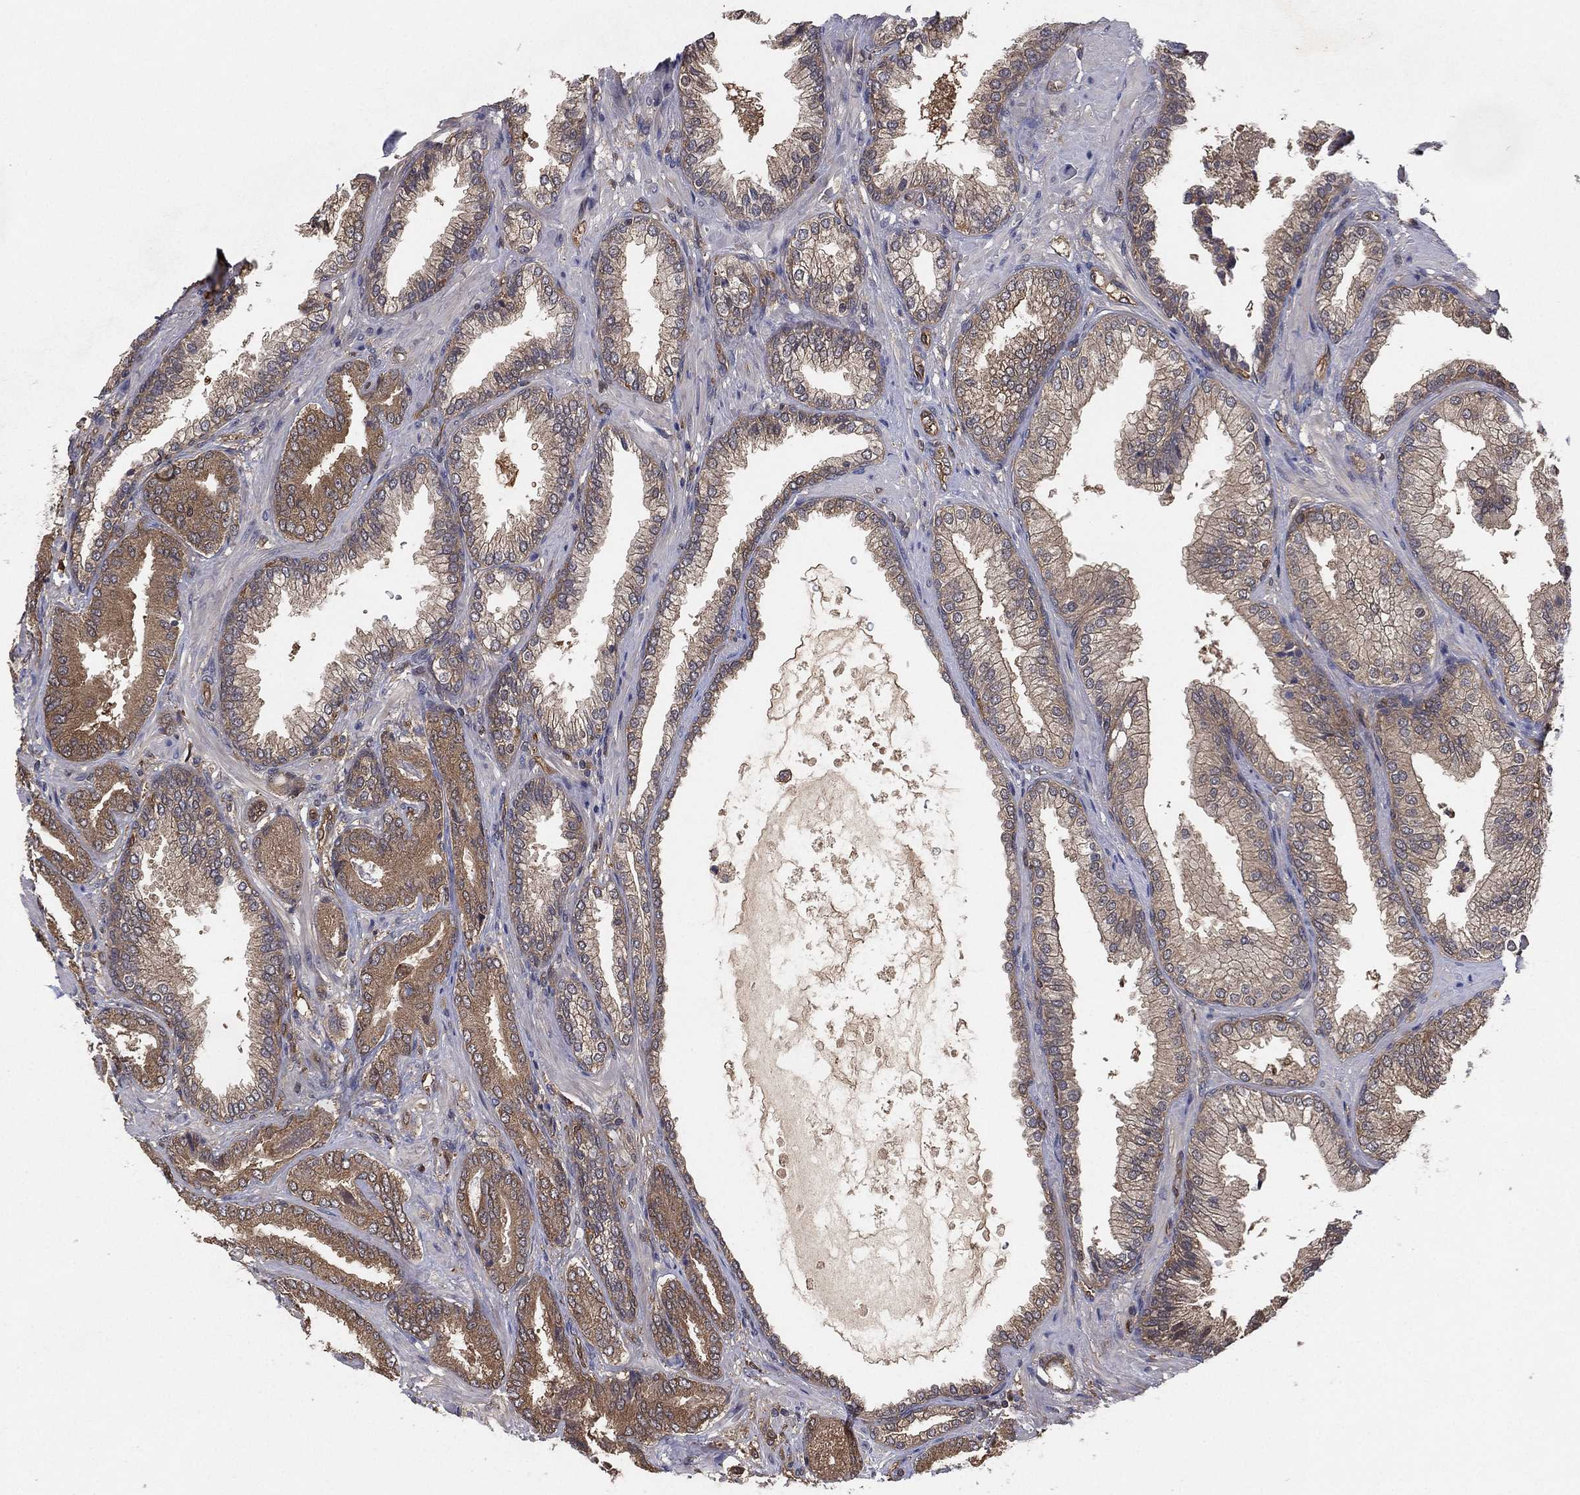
{"staining": {"intensity": "moderate", "quantity": "<25%", "location": "cytoplasmic/membranous"}, "tissue": "prostate cancer", "cell_type": "Tumor cells", "image_type": "cancer", "snomed": [{"axis": "morphology", "description": "Adenocarcinoma, Low grade"}, {"axis": "topography", "description": "Prostate"}], "caption": "High-magnification brightfield microscopy of prostate cancer stained with DAB (3,3'-diaminobenzidine) (brown) and counterstained with hematoxylin (blue). tumor cells exhibit moderate cytoplasmic/membranous positivity is present in about<25% of cells.", "gene": "PSMG4", "patient": {"sex": "male", "age": 68}}